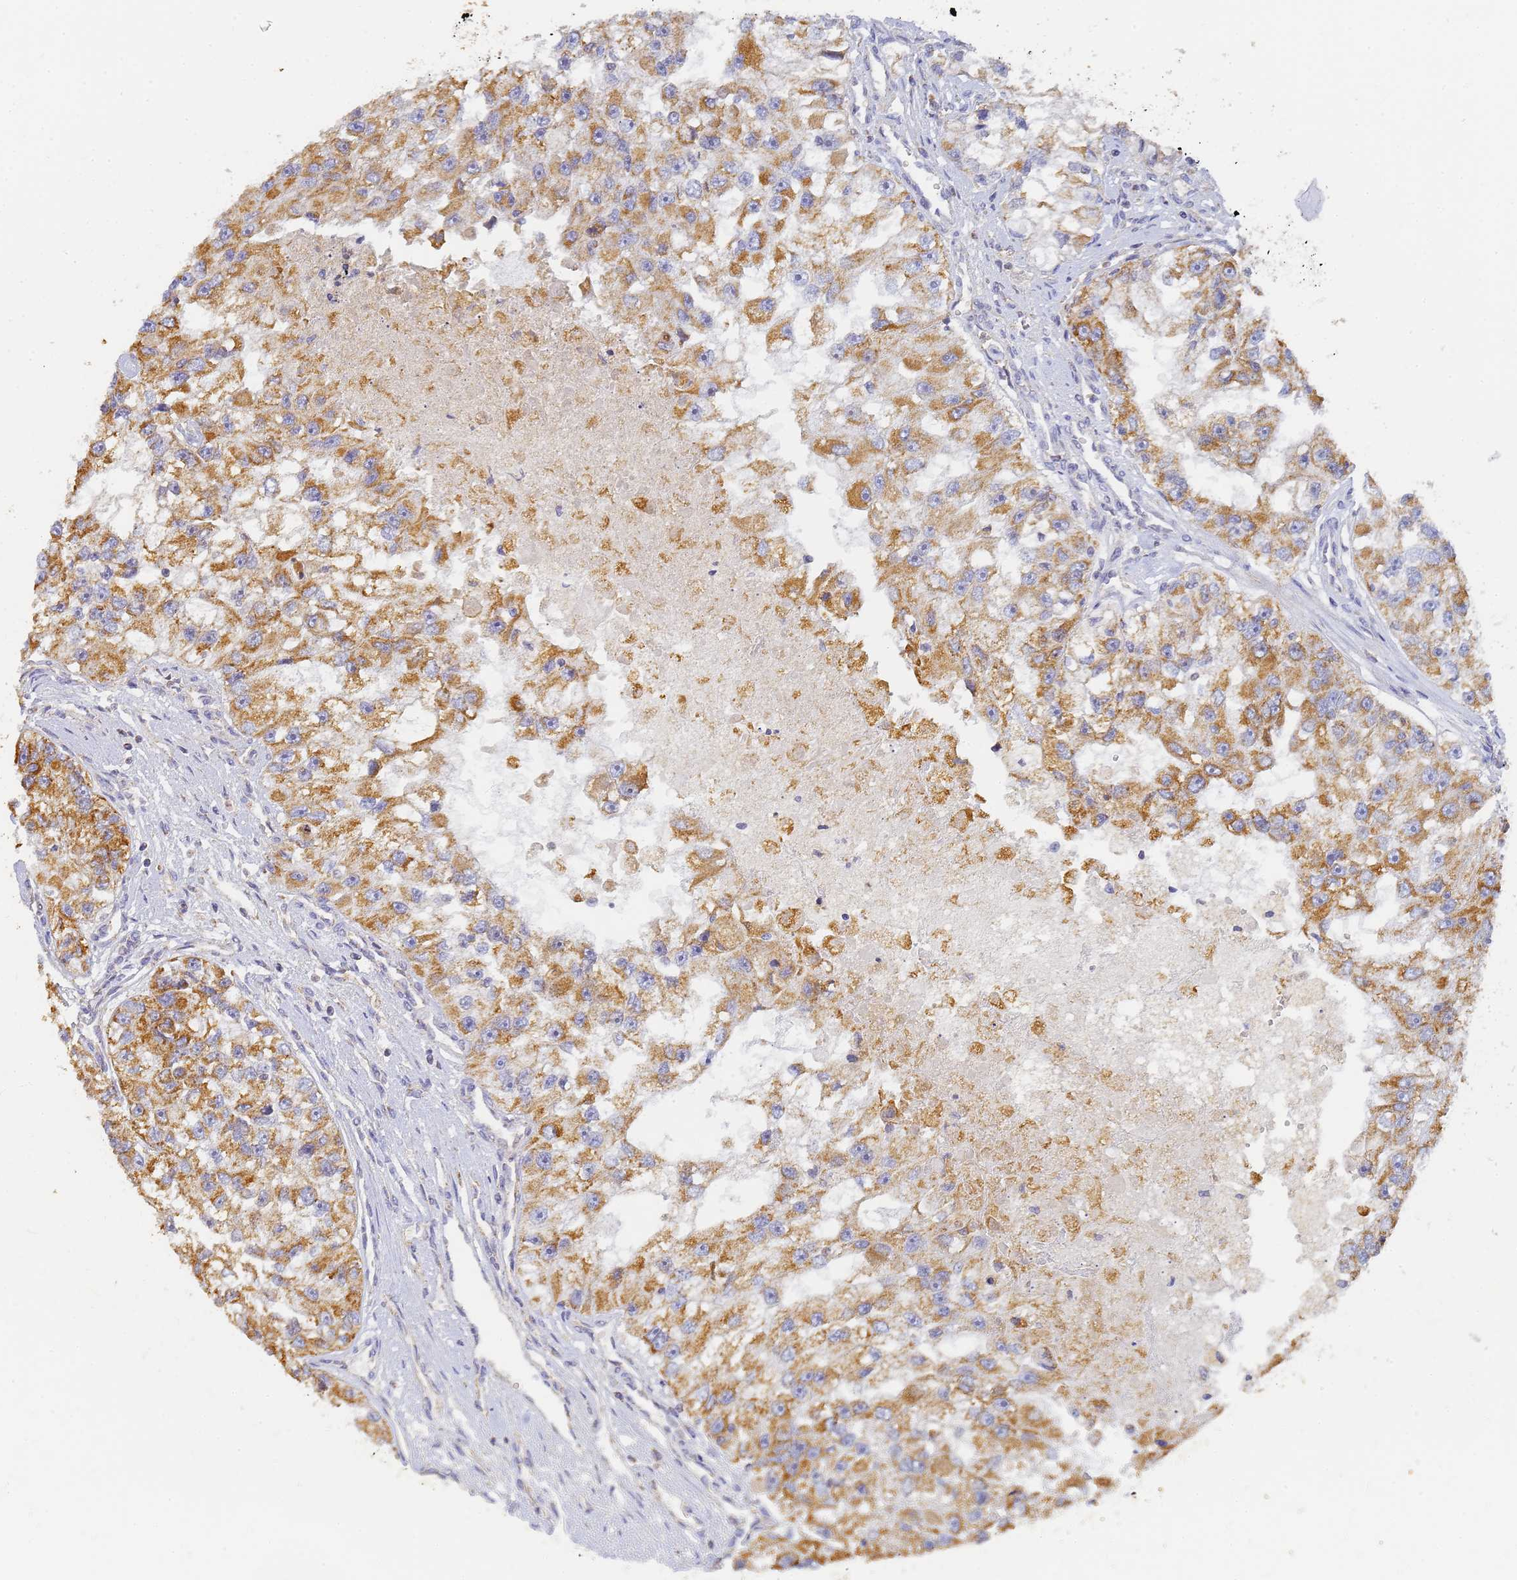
{"staining": {"intensity": "strong", "quantity": ">75%", "location": "cytoplasmic/membranous"}, "tissue": "renal cancer", "cell_type": "Tumor cells", "image_type": "cancer", "snomed": [{"axis": "morphology", "description": "Adenocarcinoma, NOS"}, {"axis": "topography", "description": "Kidney"}], "caption": "A brown stain labels strong cytoplasmic/membranous positivity of a protein in renal adenocarcinoma tumor cells. (DAB IHC, brown staining for protein, blue staining for nuclei).", "gene": "UTP23", "patient": {"sex": "male", "age": 63}}